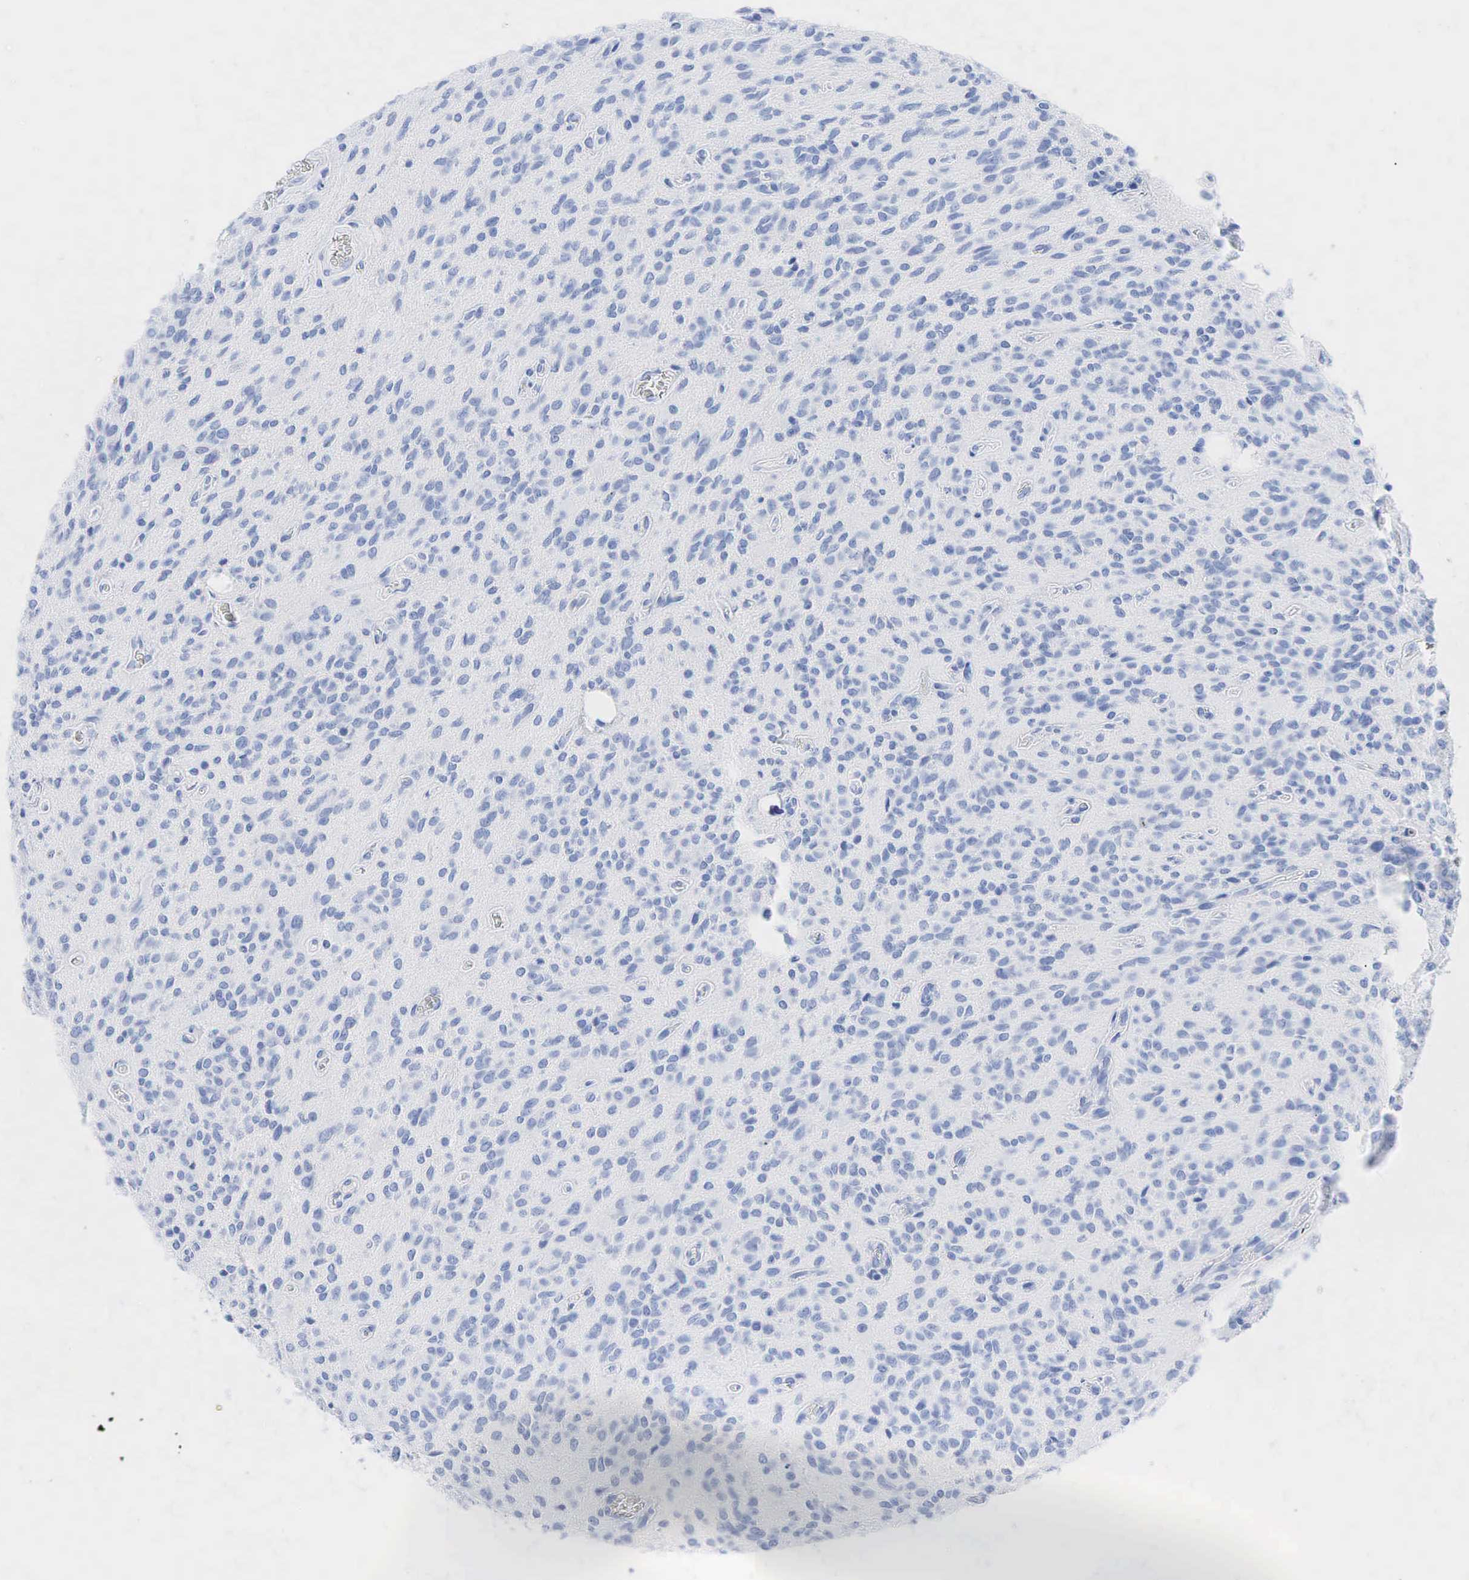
{"staining": {"intensity": "negative", "quantity": "none", "location": "none"}, "tissue": "glioma", "cell_type": "Tumor cells", "image_type": "cancer", "snomed": [{"axis": "morphology", "description": "Glioma, malignant, Low grade"}, {"axis": "topography", "description": "Brain"}], "caption": "The immunohistochemistry (IHC) image has no significant positivity in tumor cells of low-grade glioma (malignant) tissue.", "gene": "INHA", "patient": {"sex": "female", "age": 15}}